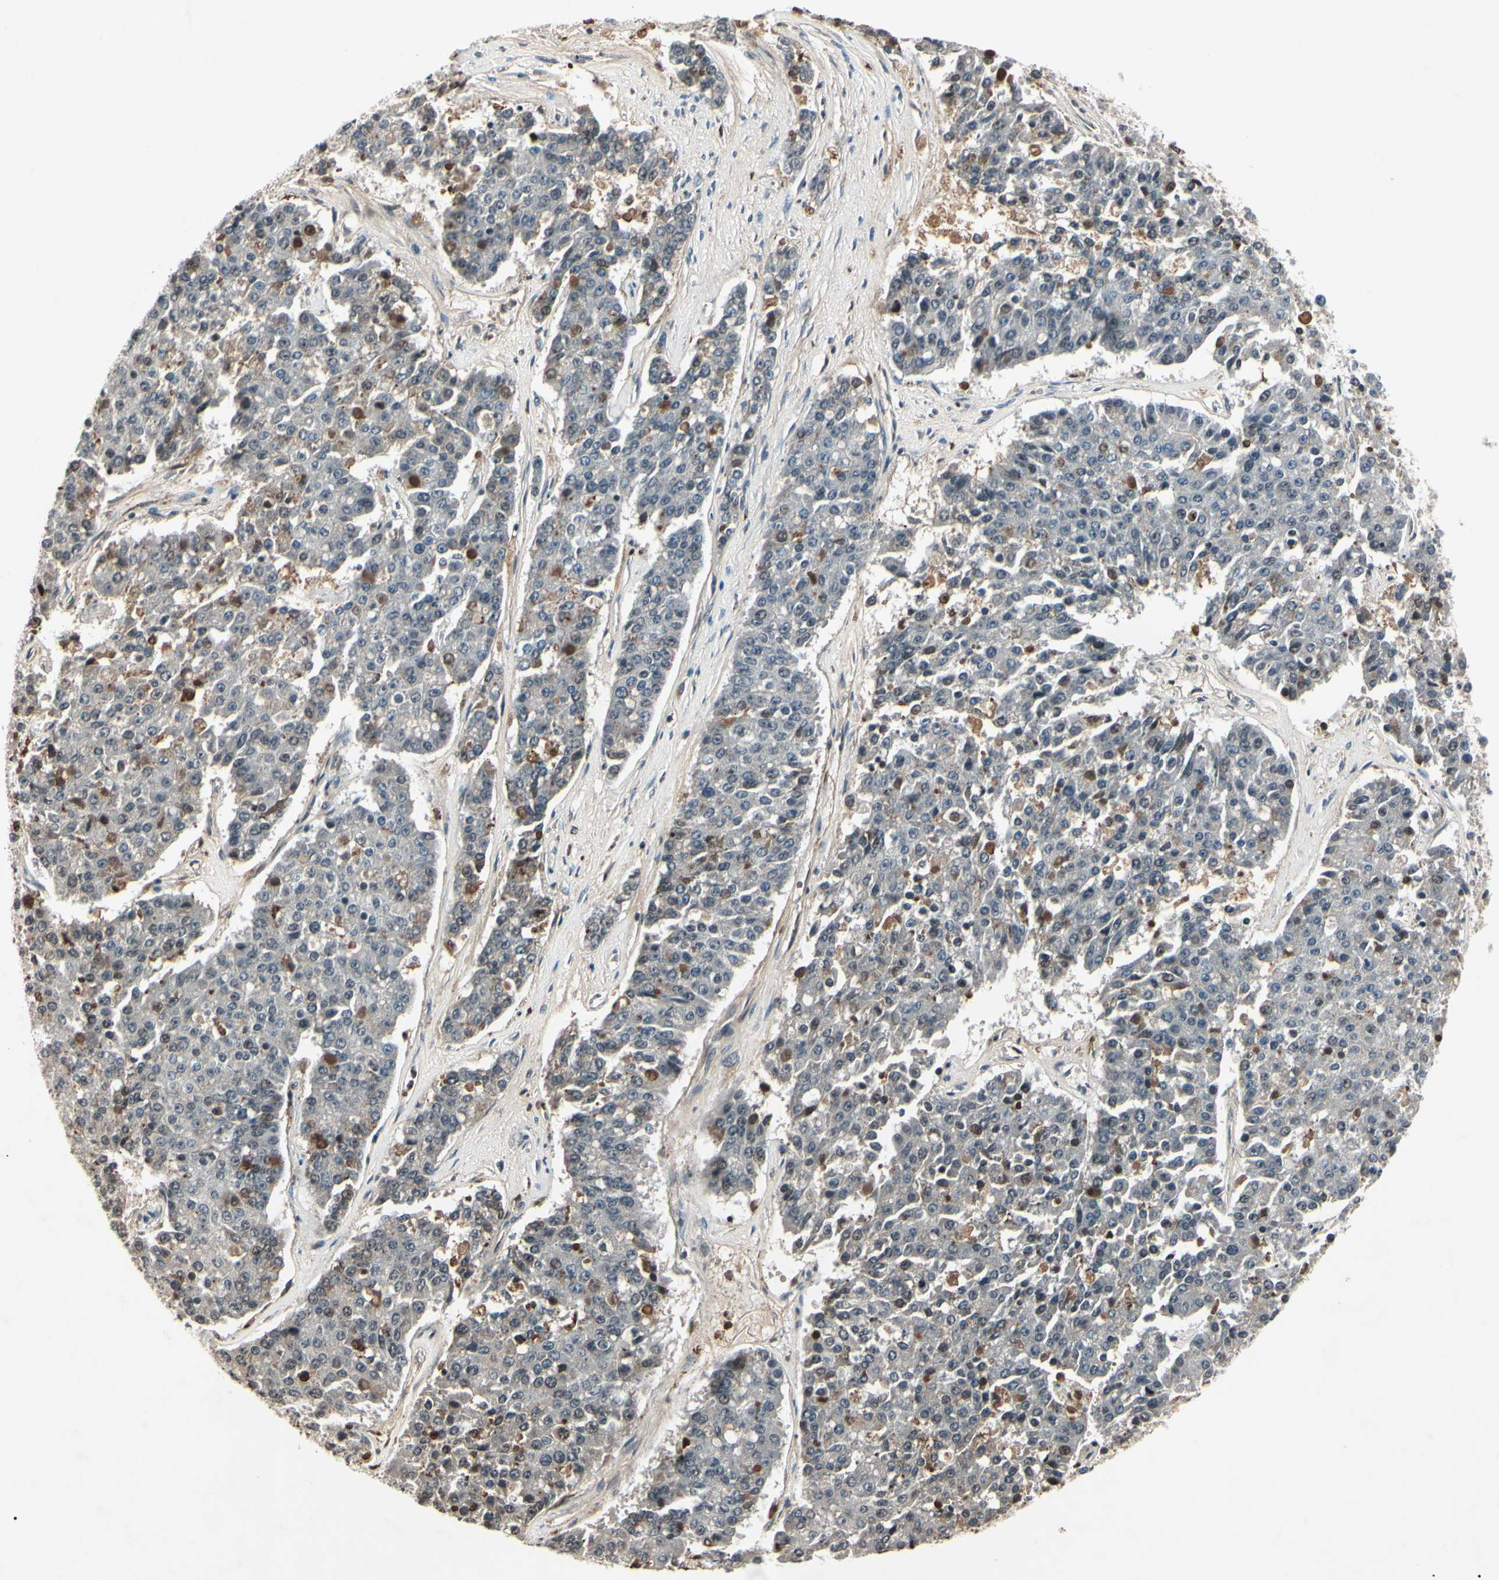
{"staining": {"intensity": "moderate", "quantity": "<25%", "location": "nuclear"}, "tissue": "pancreatic cancer", "cell_type": "Tumor cells", "image_type": "cancer", "snomed": [{"axis": "morphology", "description": "Adenocarcinoma, NOS"}, {"axis": "topography", "description": "Pancreas"}], "caption": "There is low levels of moderate nuclear expression in tumor cells of pancreatic cancer, as demonstrated by immunohistochemical staining (brown color).", "gene": "AEBP1", "patient": {"sex": "male", "age": 50}}